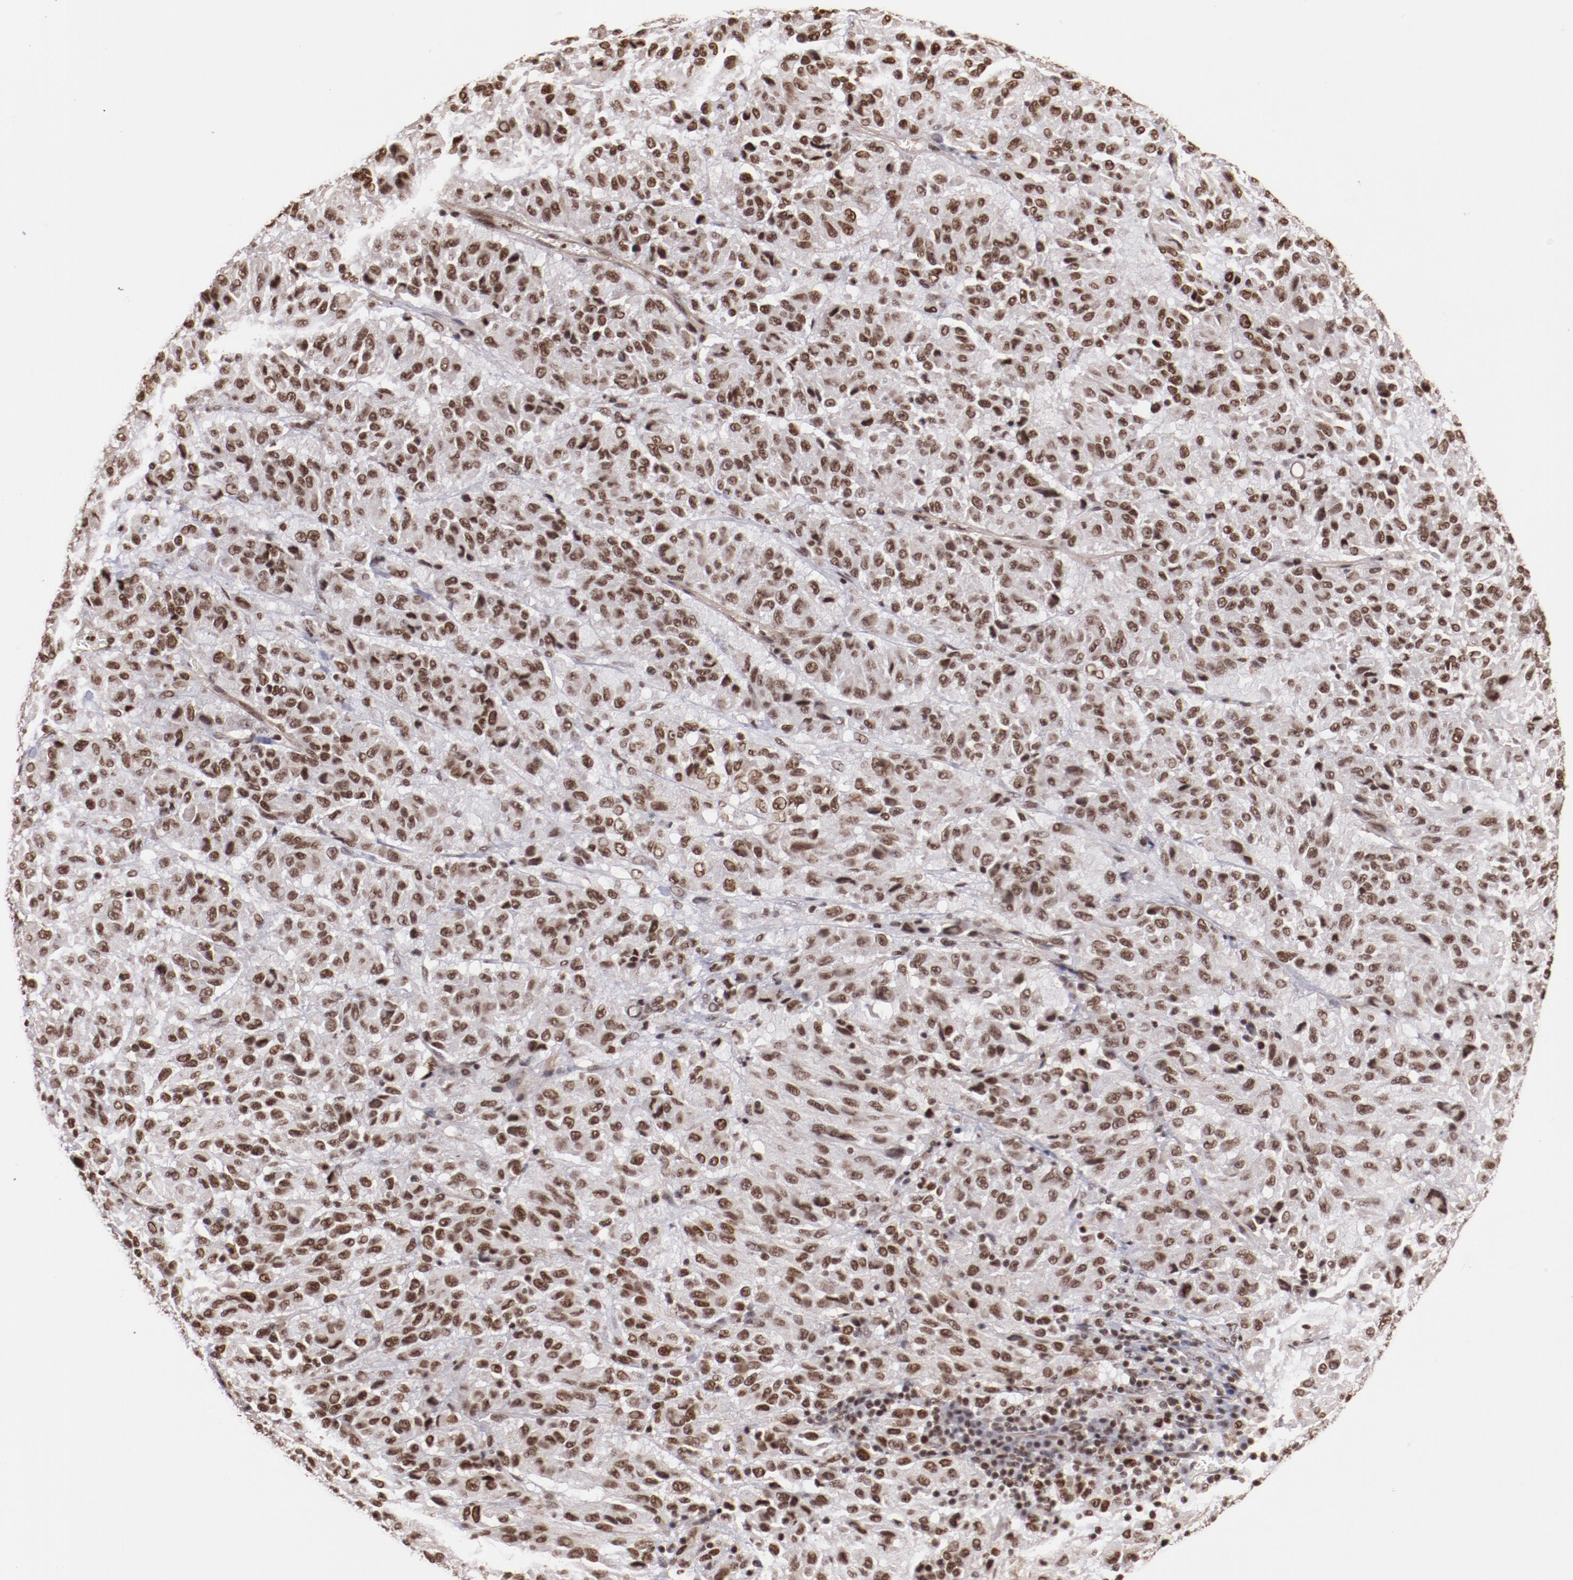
{"staining": {"intensity": "moderate", "quantity": ">75%", "location": "nuclear"}, "tissue": "melanoma", "cell_type": "Tumor cells", "image_type": "cancer", "snomed": [{"axis": "morphology", "description": "Malignant melanoma, Metastatic site"}, {"axis": "topography", "description": "Lung"}], "caption": "Melanoma tissue reveals moderate nuclear positivity in about >75% of tumor cells, visualized by immunohistochemistry.", "gene": "STAG2", "patient": {"sex": "male", "age": 64}}